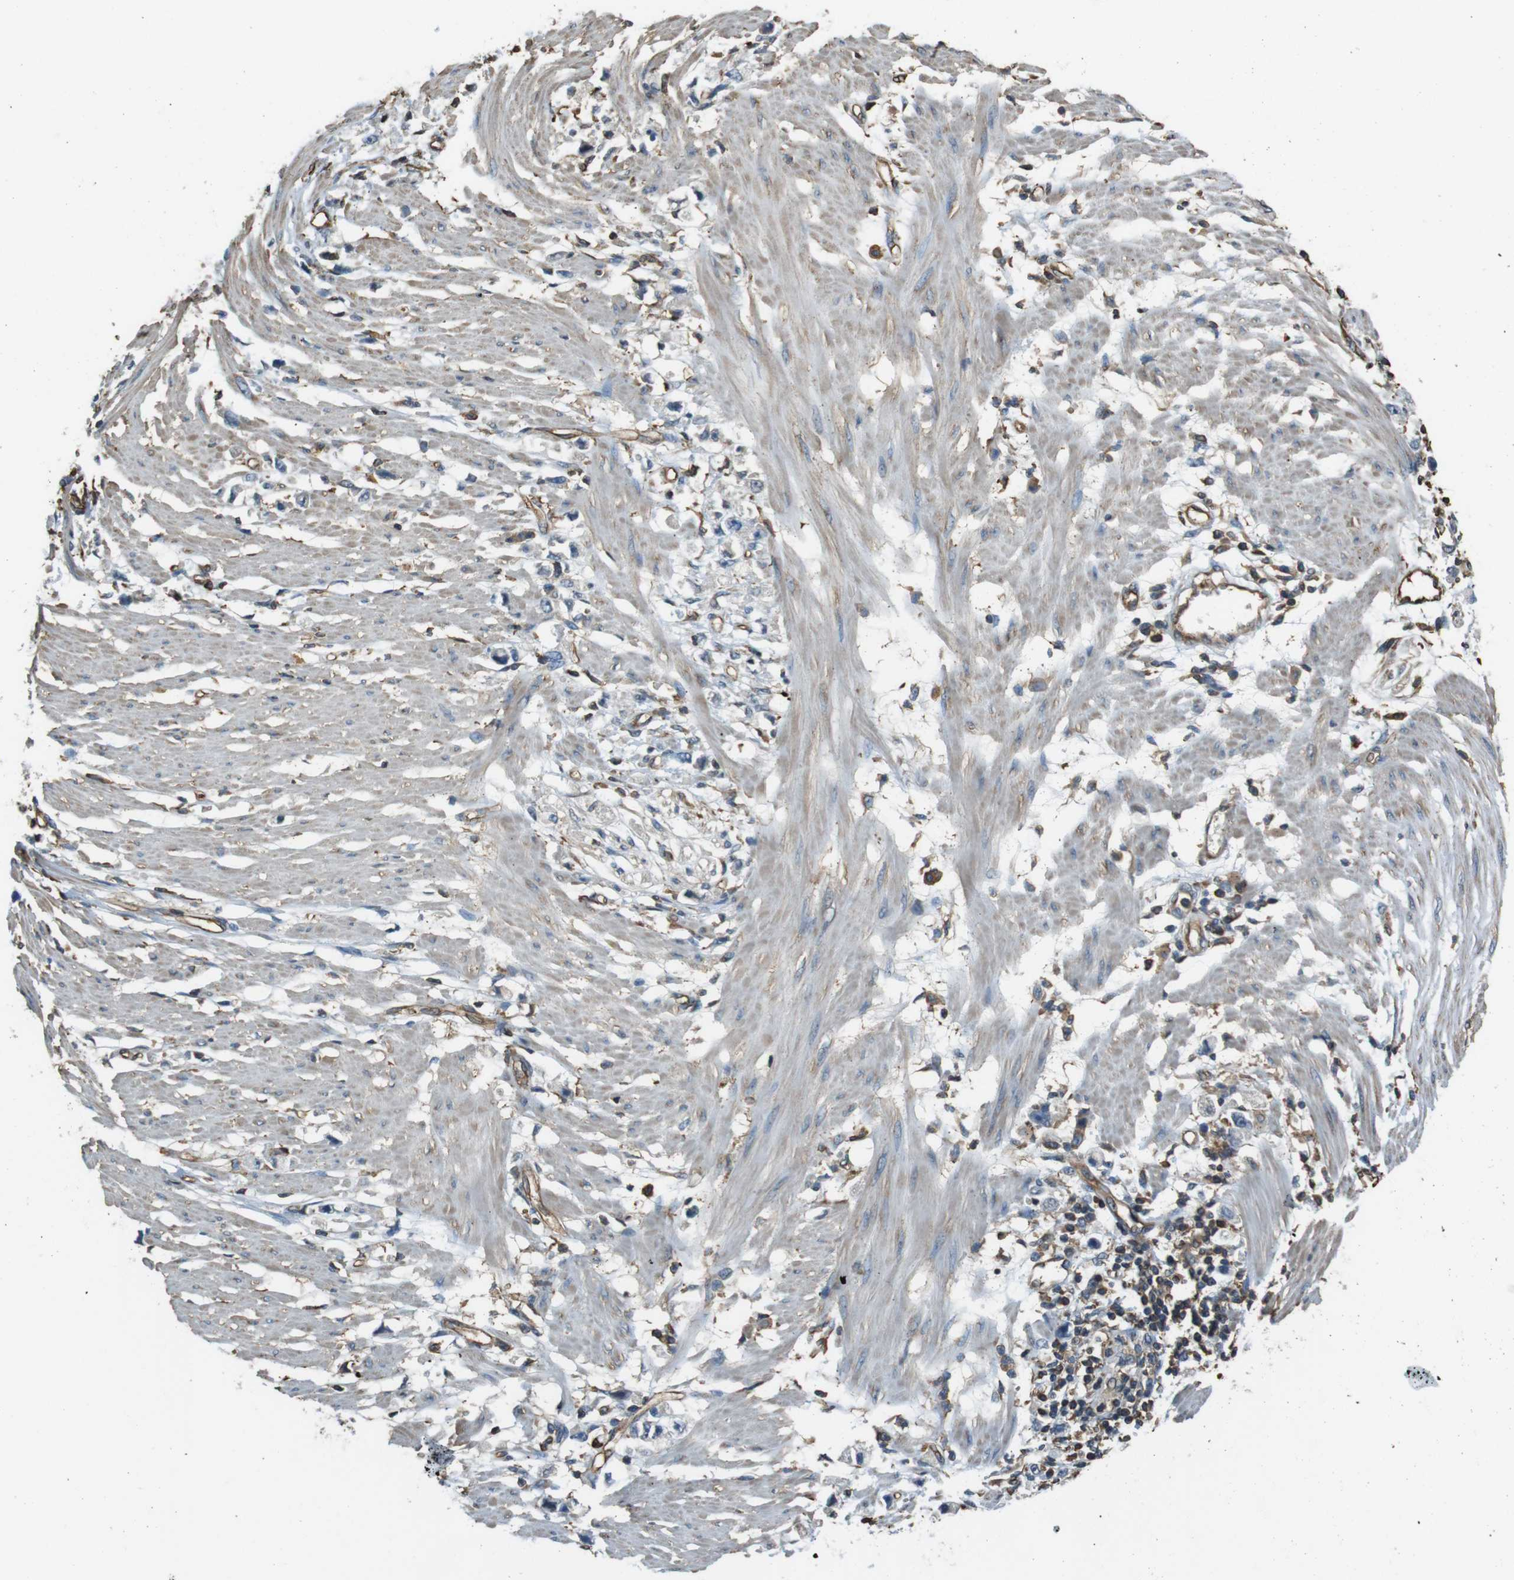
{"staining": {"intensity": "negative", "quantity": "none", "location": "none"}, "tissue": "stomach cancer", "cell_type": "Tumor cells", "image_type": "cancer", "snomed": [{"axis": "morphology", "description": "Adenocarcinoma, NOS"}, {"axis": "topography", "description": "Stomach"}], "caption": "Immunohistochemistry image of stomach adenocarcinoma stained for a protein (brown), which exhibits no positivity in tumor cells. (DAB (3,3'-diaminobenzidine) immunohistochemistry, high magnification).", "gene": "FCAR", "patient": {"sex": "female", "age": 59}}